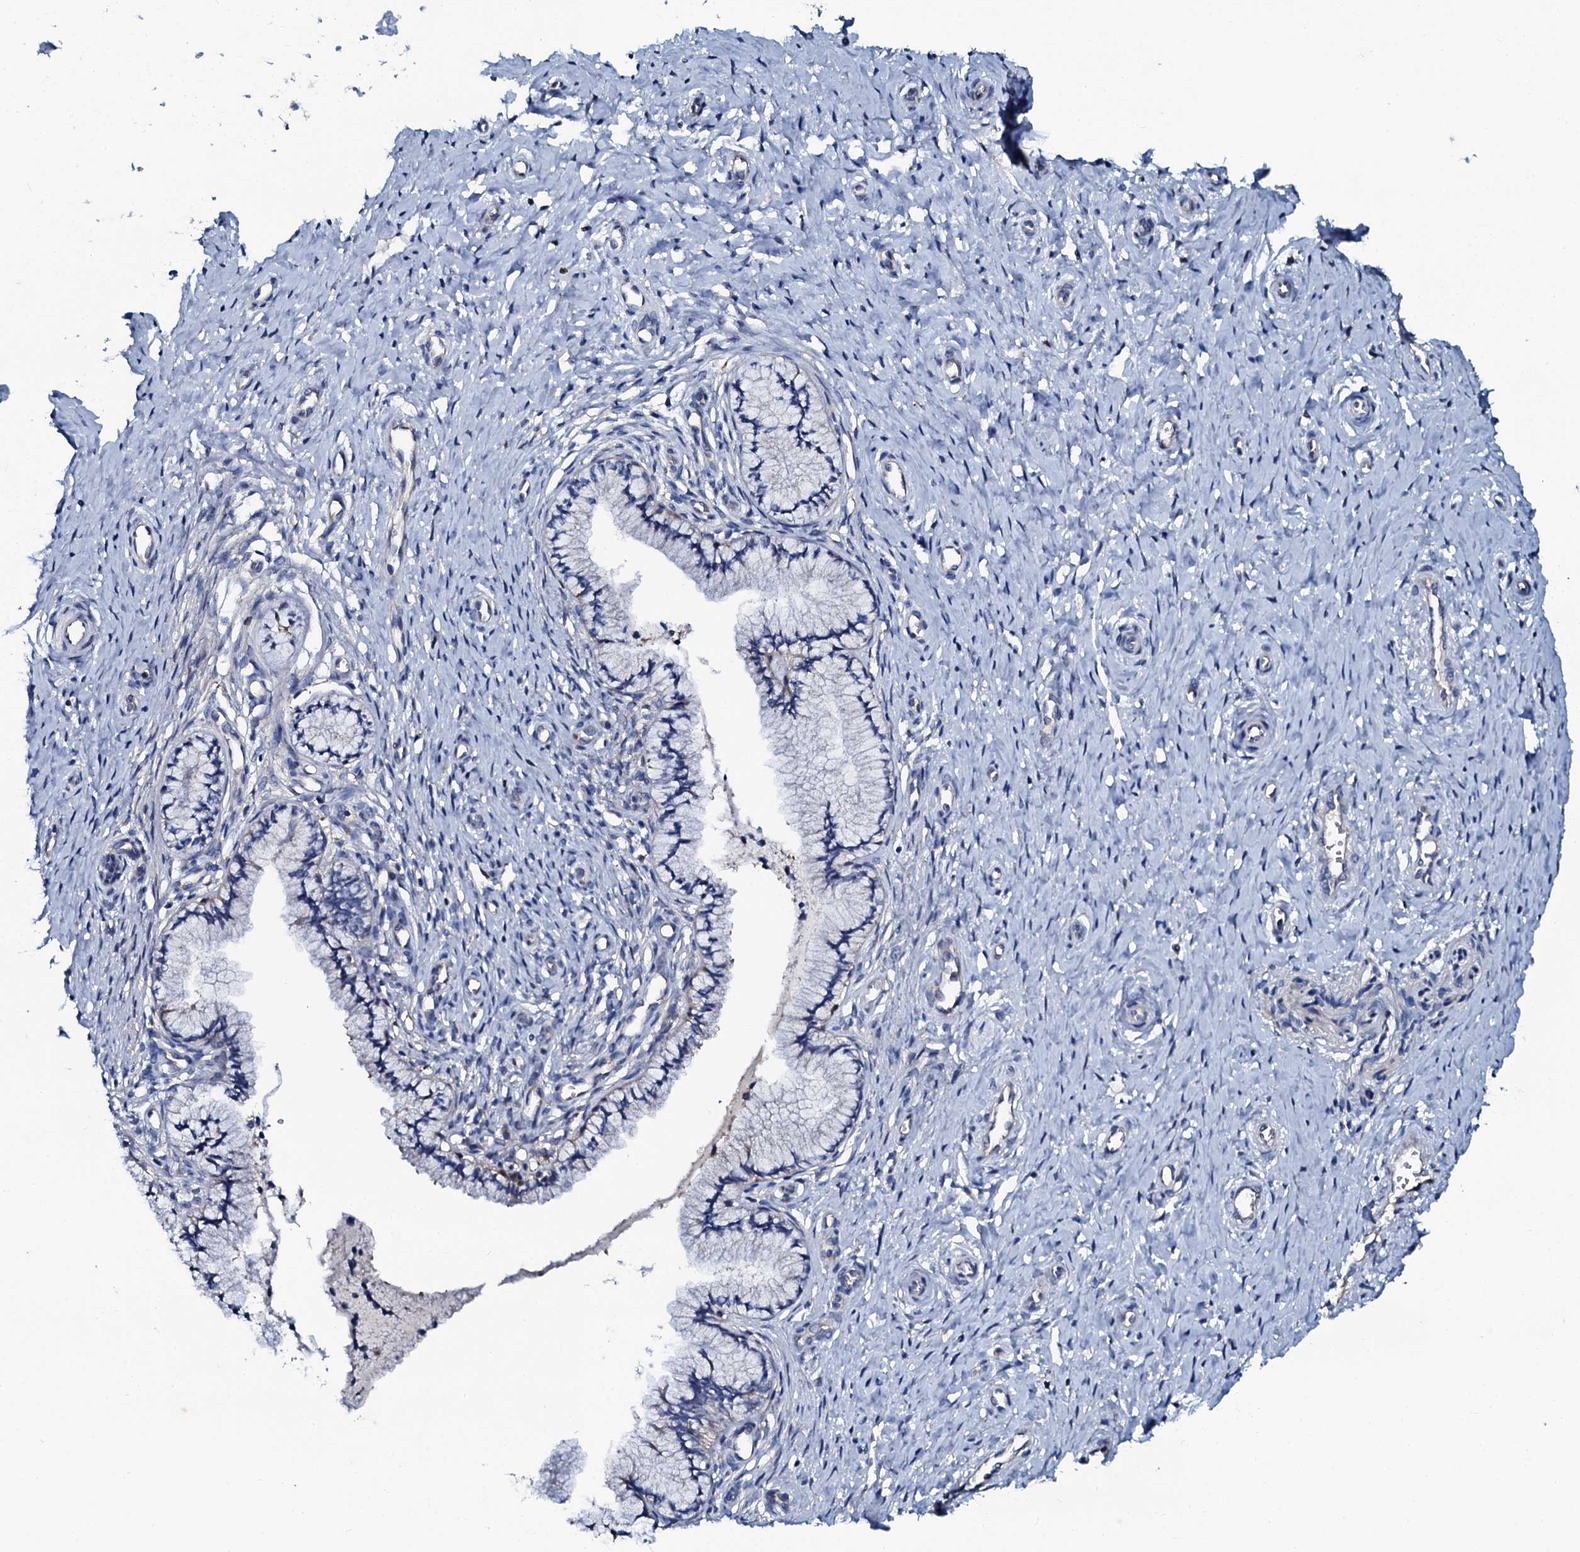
{"staining": {"intensity": "negative", "quantity": "none", "location": "none"}, "tissue": "cervix", "cell_type": "Glandular cells", "image_type": "normal", "snomed": [{"axis": "morphology", "description": "Normal tissue, NOS"}, {"axis": "topography", "description": "Cervix"}], "caption": "Photomicrograph shows no protein positivity in glandular cells of benign cervix.", "gene": "OTOL1", "patient": {"sex": "female", "age": 36}}